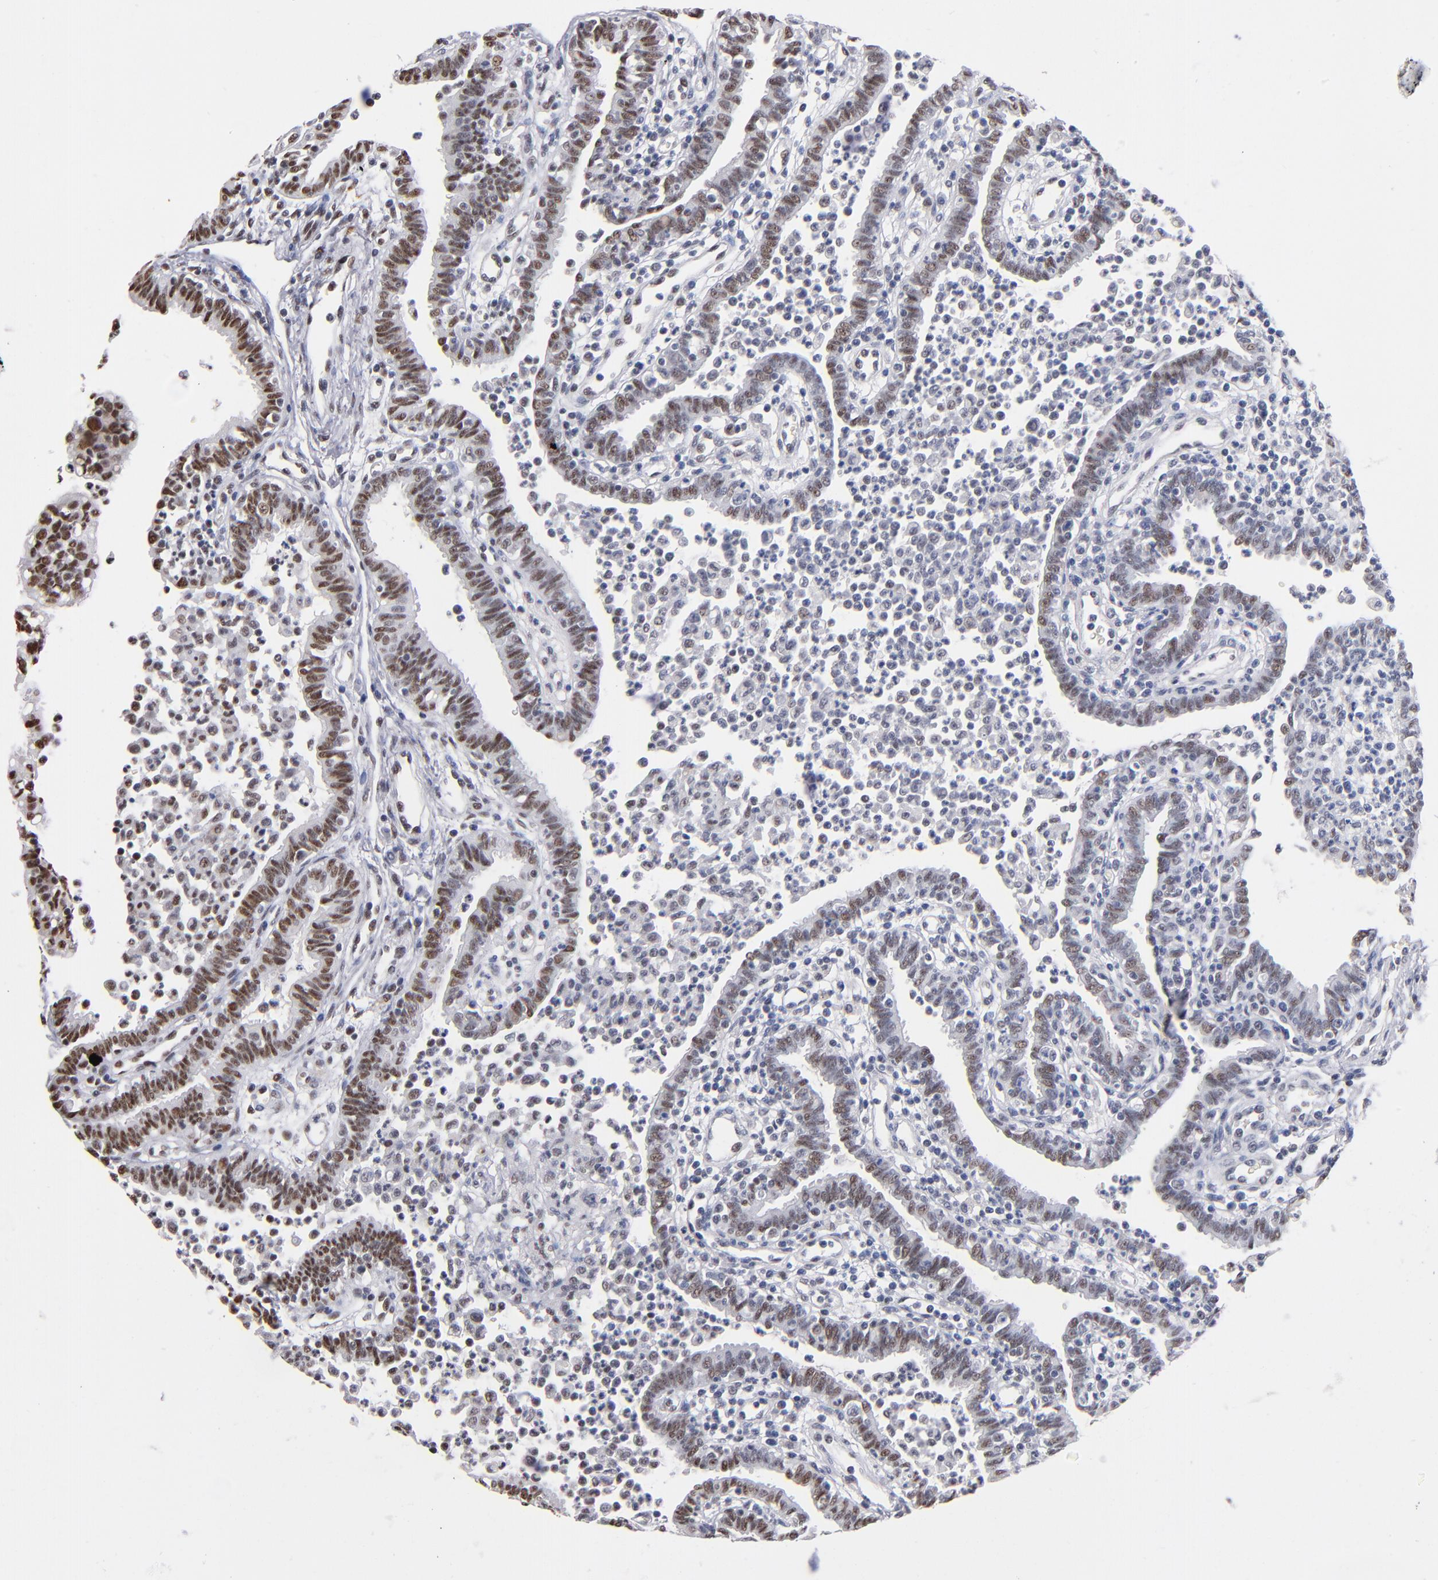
{"staining": {"intensity": "moderate", "quantity": "25%-75%", "location": "nuclear"}, "tissue": "fallopian tube", "cell_type": "Glandular cells", "image_type": "normal", "snomed": [{"axis": "morphology", "description": "Normal tissue, NOS"}, {"axis": "topography", "description": "Fallopian tube"}], "caption": "Moderate nuclear positivity is seen in approximately 25%-75% of glandular cells in benign fallopian tube. (DAB IHC, brown staining for protein, blue staining for nuclei).", "gene": "MN1", "patient": {"sex": "female", "age": 36}}